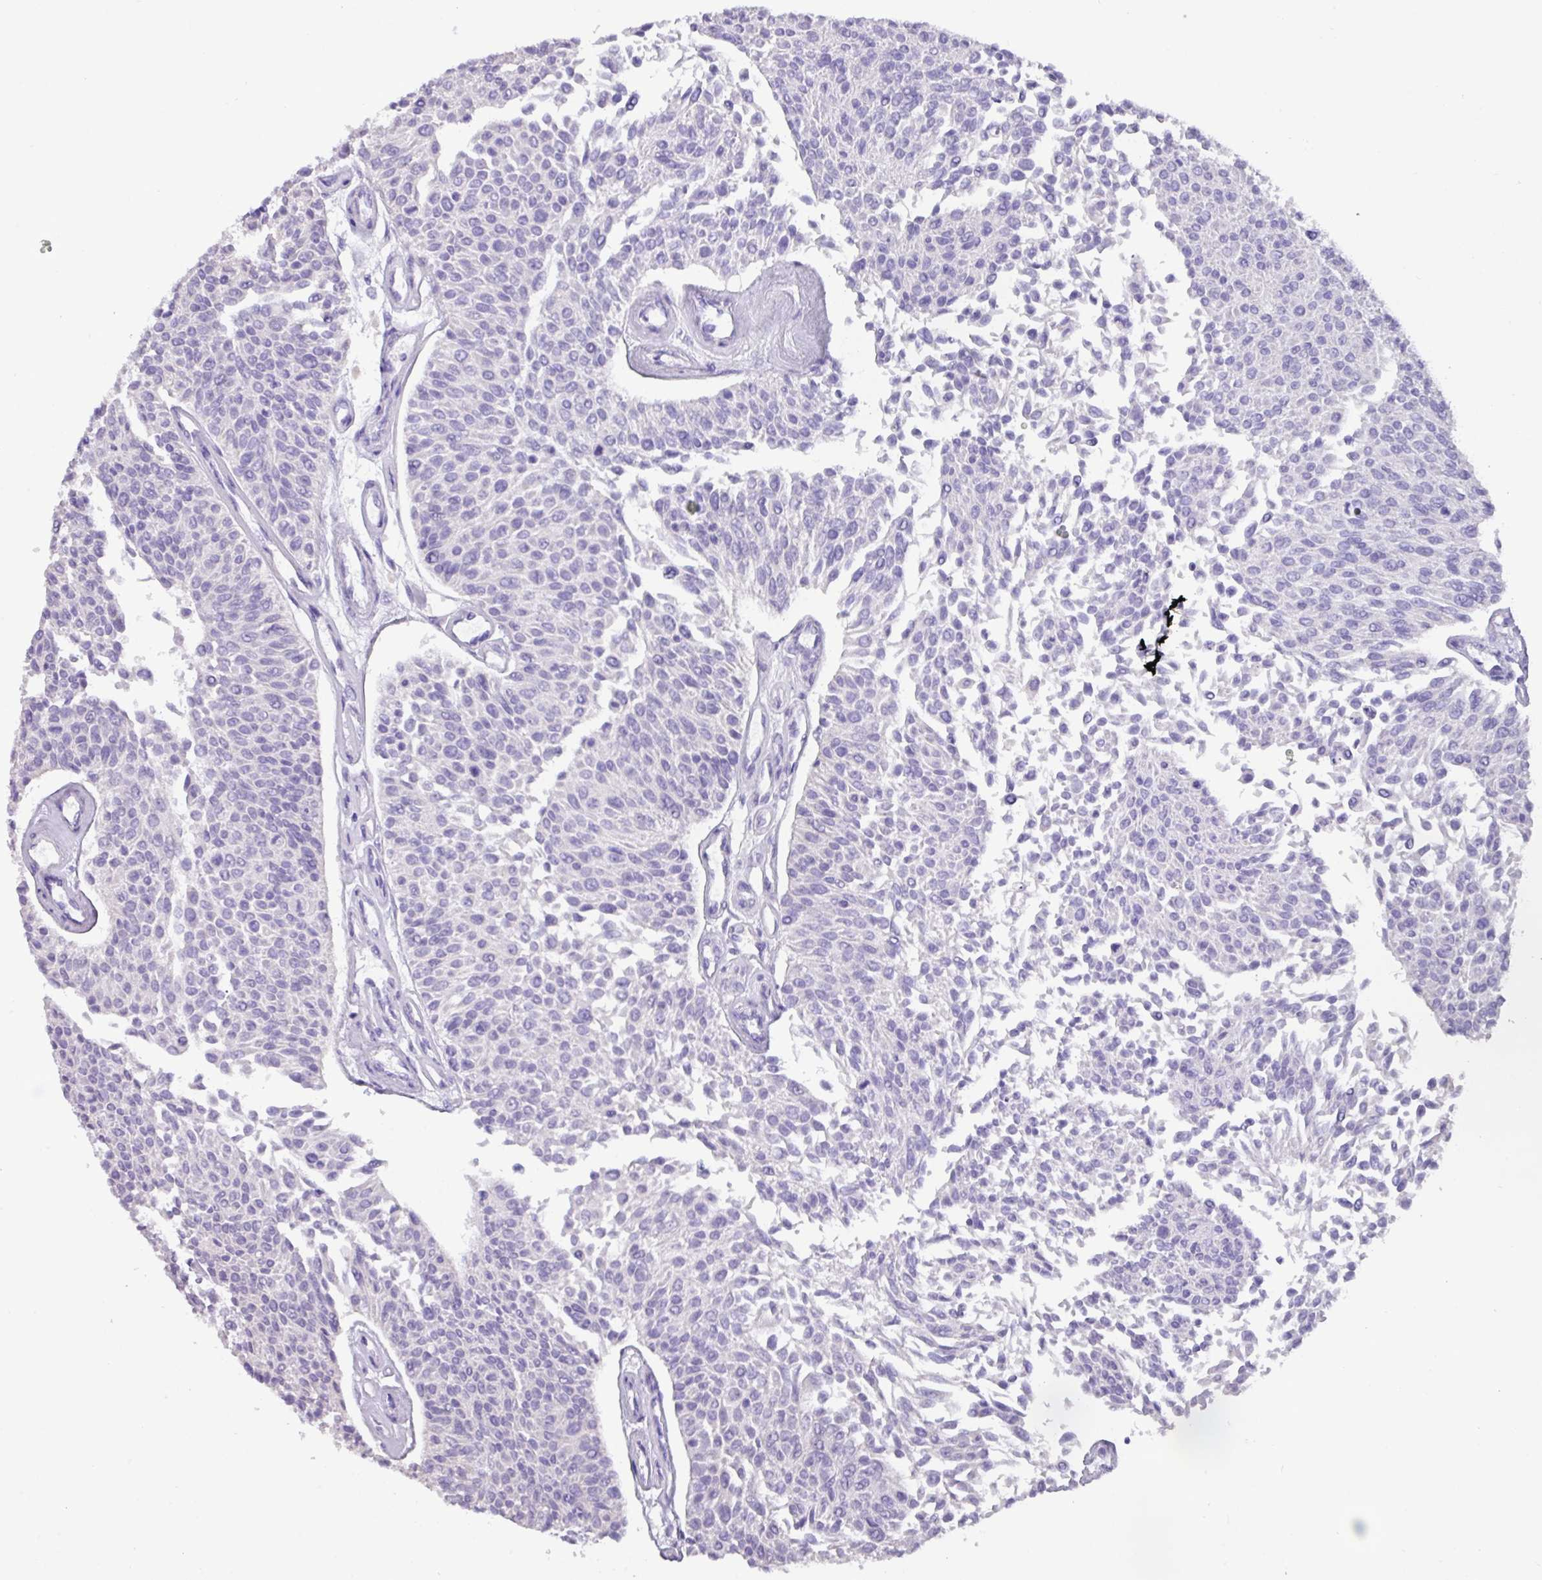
{"staining": {"intensity": "negative", "quantity": "none", "location": "none"}, "tissue": "pancreatic cancer", "cell_type": "Tumor cells", "image_type": "cancer", "snomed": [{"axis": "morphology", "description": "Adenocarcinoma, NOS"}, {"axis": "topography", "description": "Pancreas"}], "caption": "Immunohistochemical staining of pancreatic cancer (adenocarcinoma) reveals no significant positivity in tumor cells. (Immunohistochemistry, brightfield microscopy, high magnification).", "gene": "EPCAM", "patient": {"sex": "male", "age": 71}}